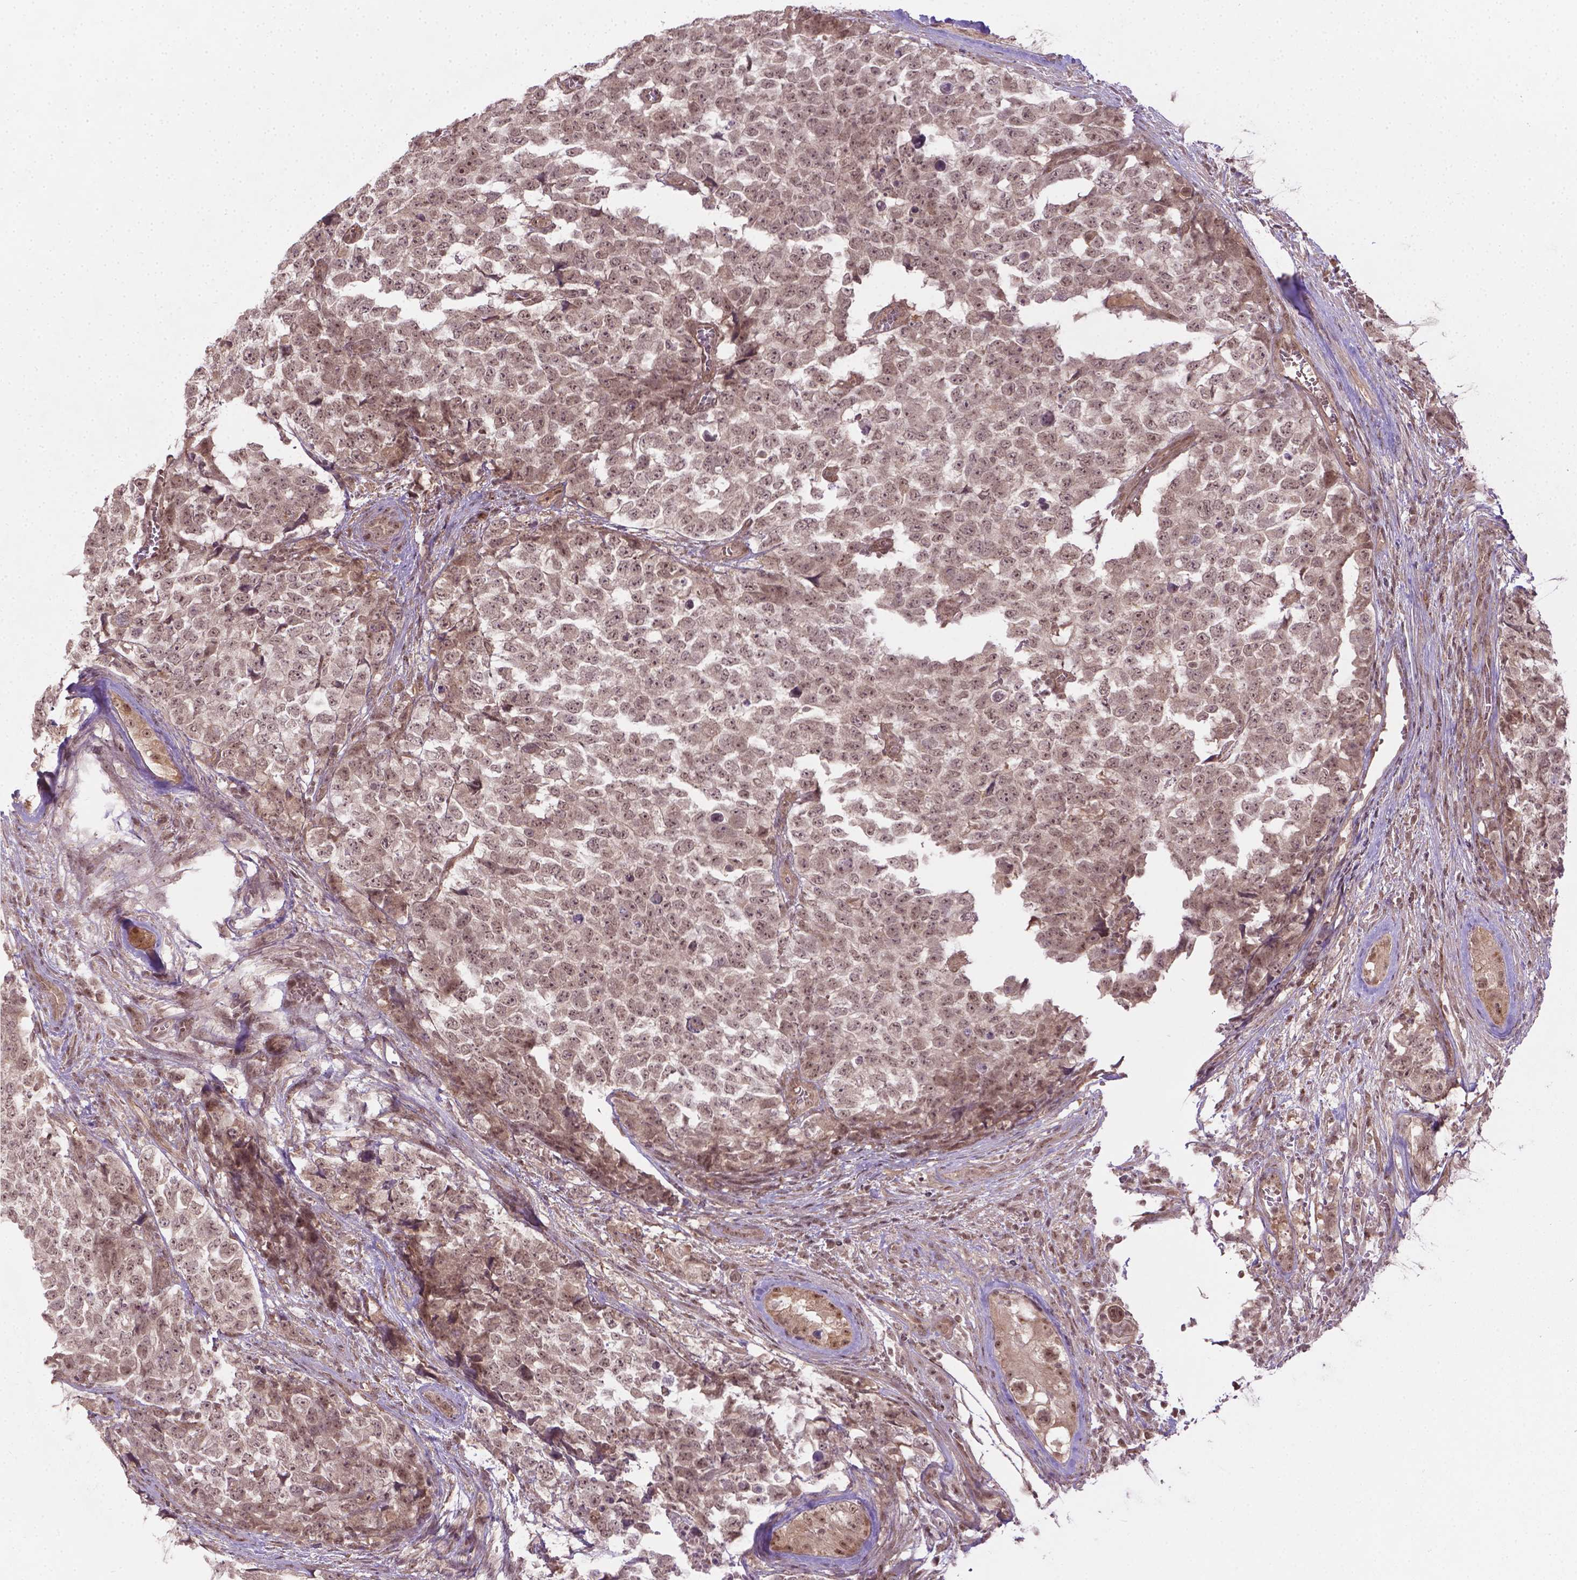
{"staining": {"intensity": "moderate", "quantity": ">75%", "location": "nuclear"}, "tissue": "testis cancer", "cell_type": "Tumor cells", "image_type": "cancer", "snomed": [{"axis": "morphology", "description": "Carcinoma, Embryonal, NOS"}, {"axis": "topography", "description": "Testis"}], "caption": "Immunohistochemistry (IHC) (DAB) staining of testis embryonal carcinoma displays moderate nuclear protein staining in approximately >75% of tumor cells.", "gene": "ANKRD54", "patient": {"sex": "male", "age": 23}}